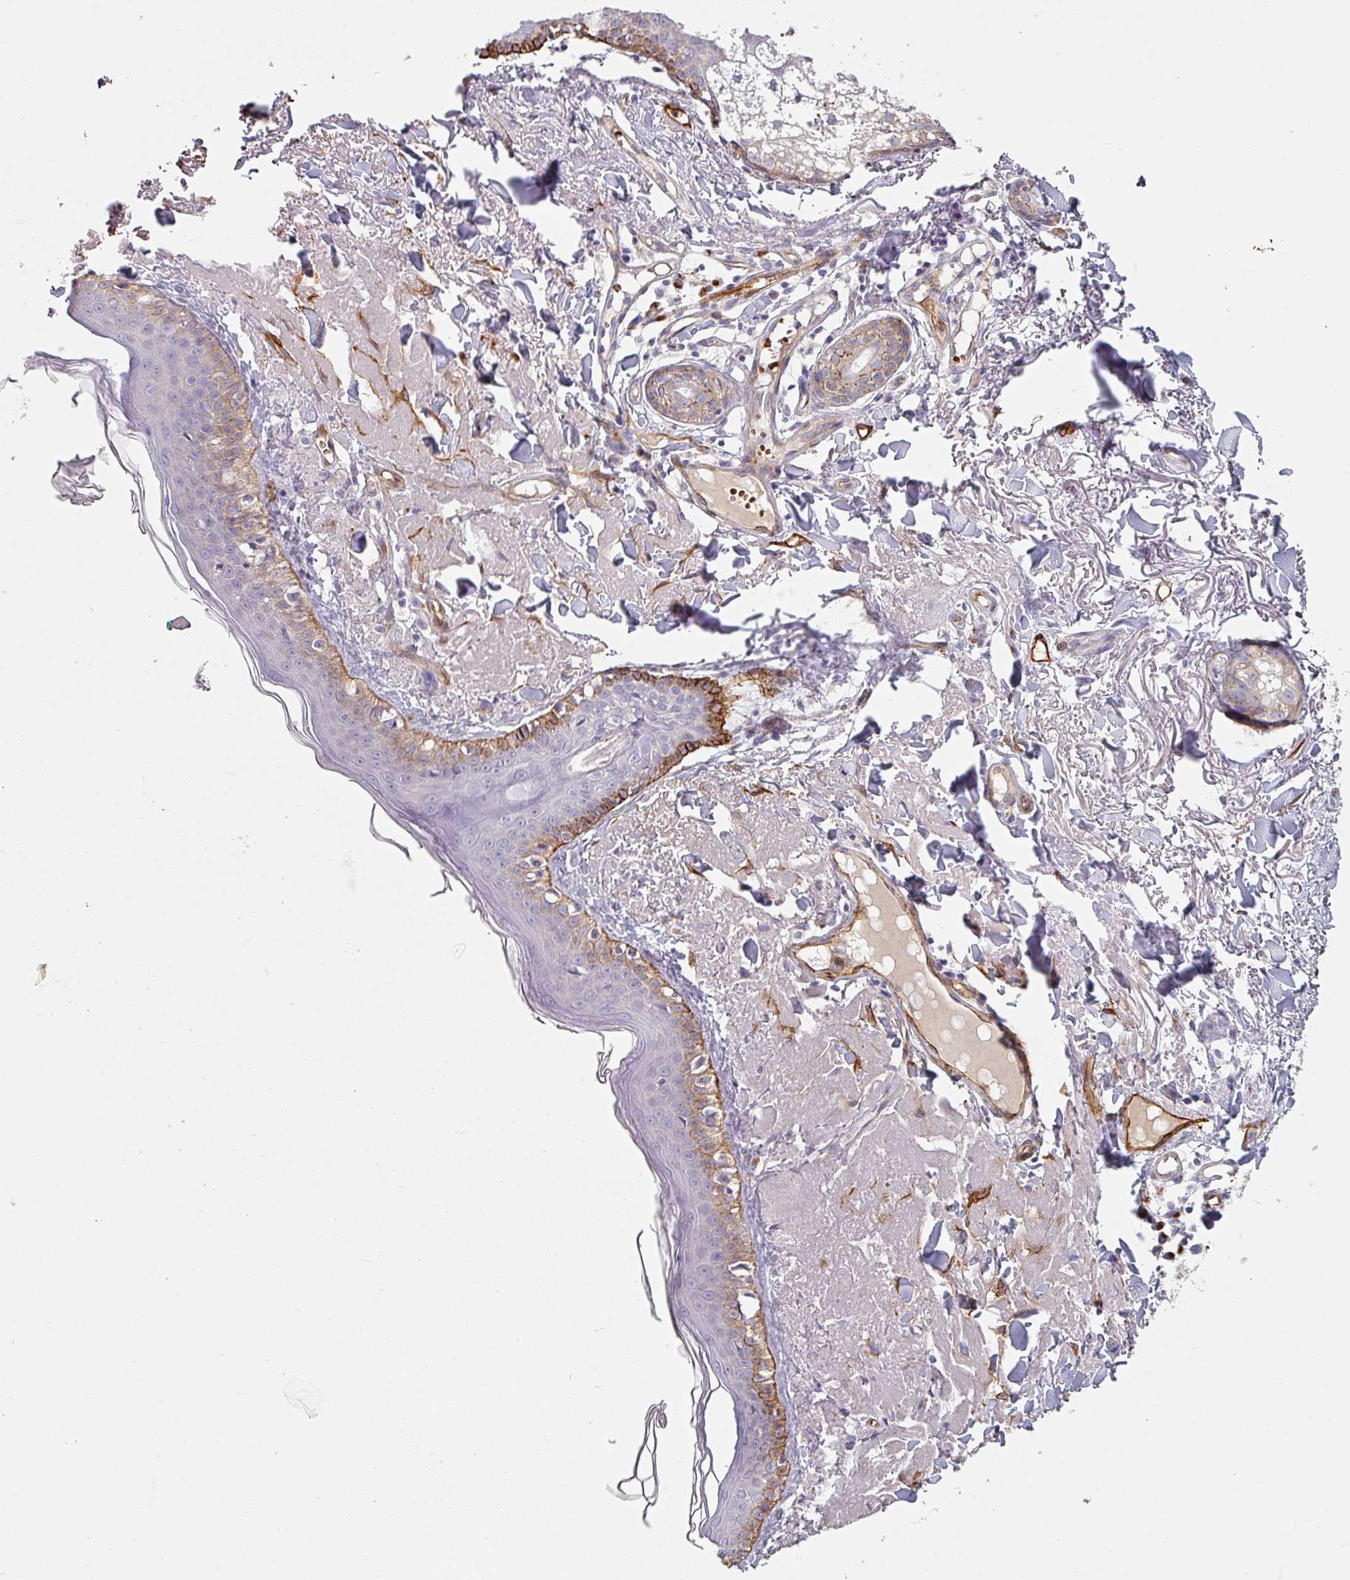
{"staining": {"intensity": "negative", "quantity": "none", "location": "none"}, "tissue": "skin", "cell_type": "Fibroblasts", "image_type": "normal", "snomed": [{"axis": "morphology", "description": "Normal tissue, NOS"}, {"axis": "morphology", "description": "Malignant melanoma, NOS"}, {"axis": "topography", "description": "Skin"}], "caption": "Fibroblasts show no significant staining in normal skin.", "gene": "PRODH2", "patient": {"sex": "male", "age": 80}}